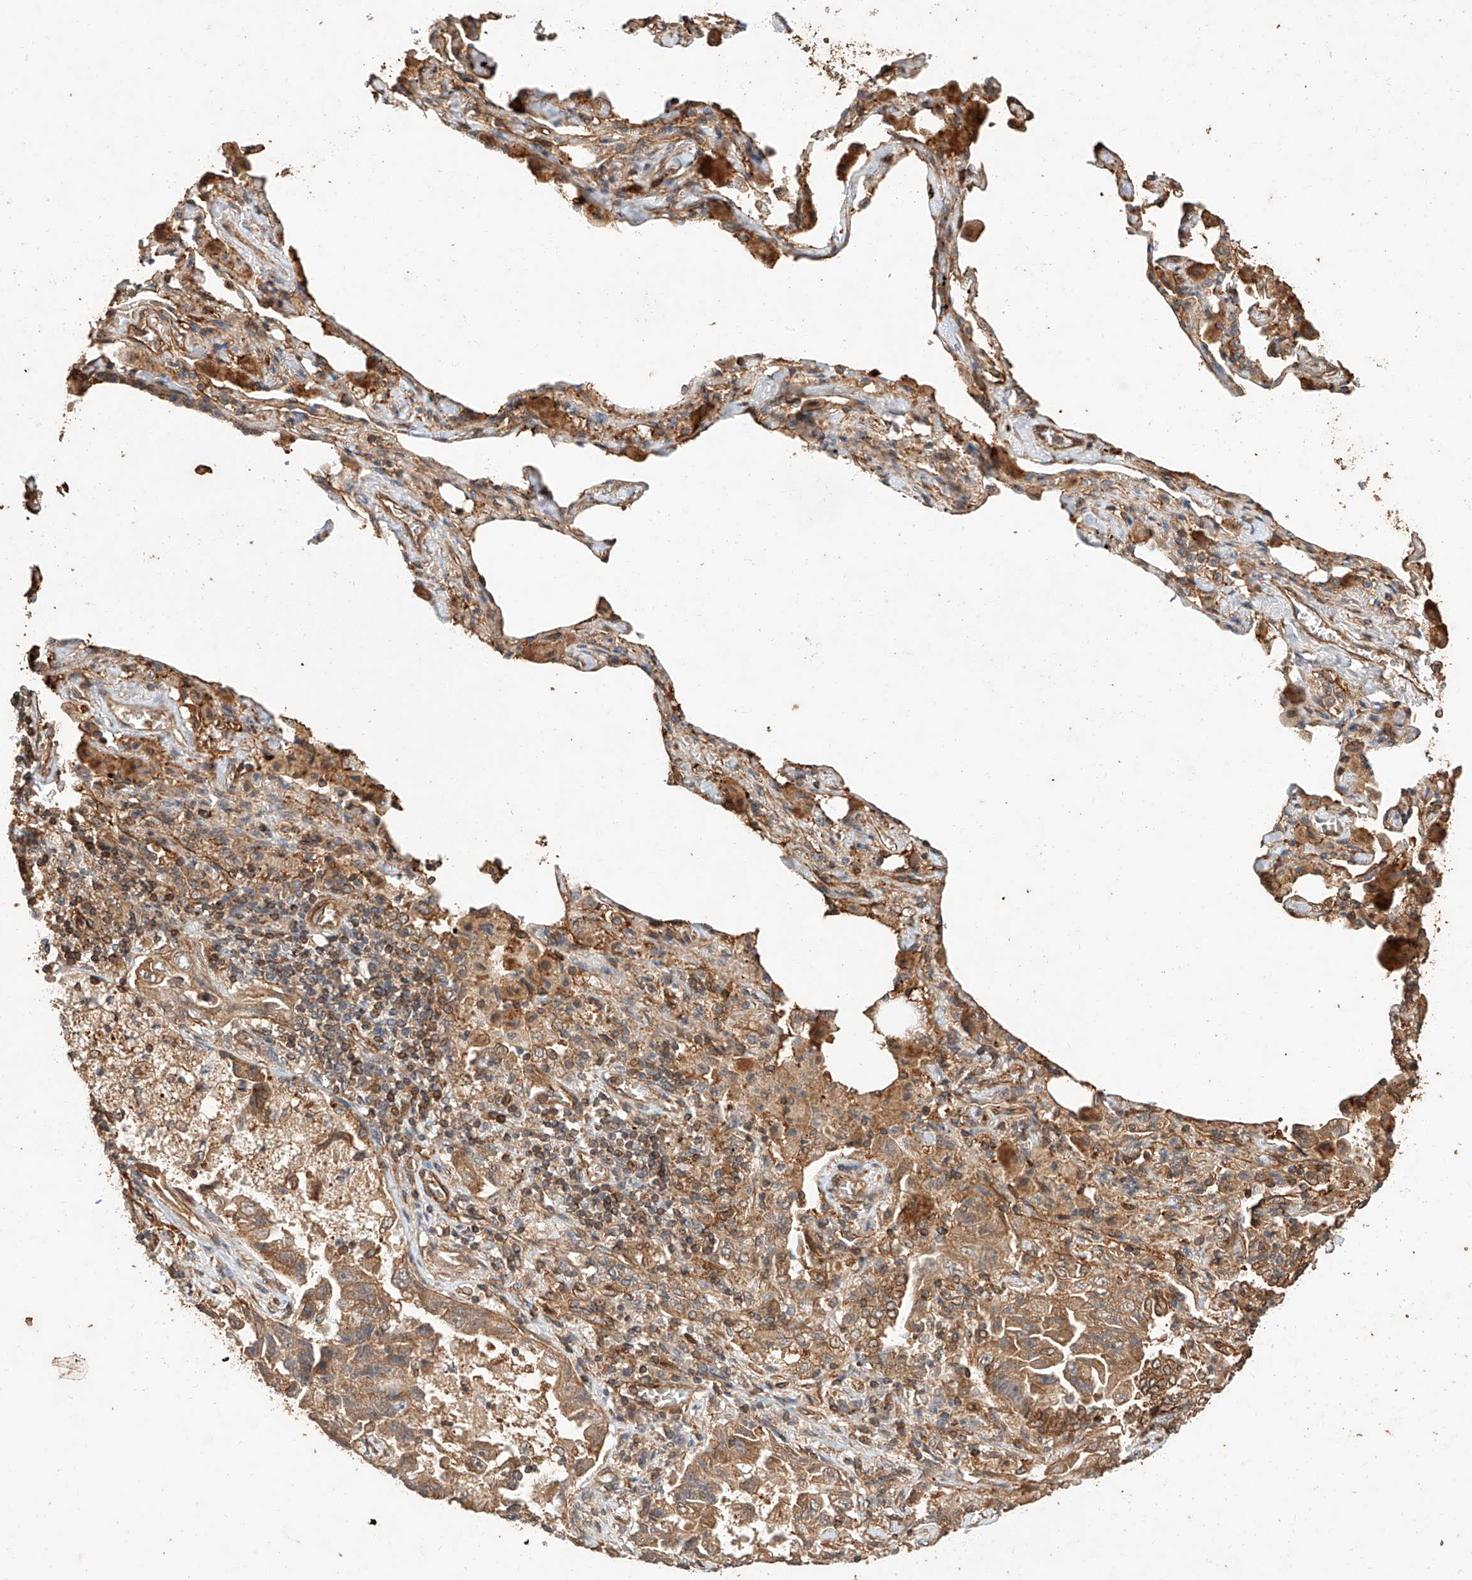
{"staining": {"intensity": "moderate", "quantity": ">75%", "location": "cytoplasmic/membranous"}, "tissue": "lung cancer", "cell_type": "Tumor cells", "image_type": "cancer", "snomed": [{"axis": "morphology", "description": "Adenocarcinoma, NOS"}, {"axis": "topography", "description": "Lung"}], "caption": "Protein expression analysis of human lung cancer reveals moderate cytoplasmic/membranous staining in approximately >75% of tumor cells. The staining was performed using DAB, with brown indicating positive protein expression. Nuclei are stained blue with hematoxylin.", "gene": "GHDC", "patient": {"sex": "female", "age": 51}}